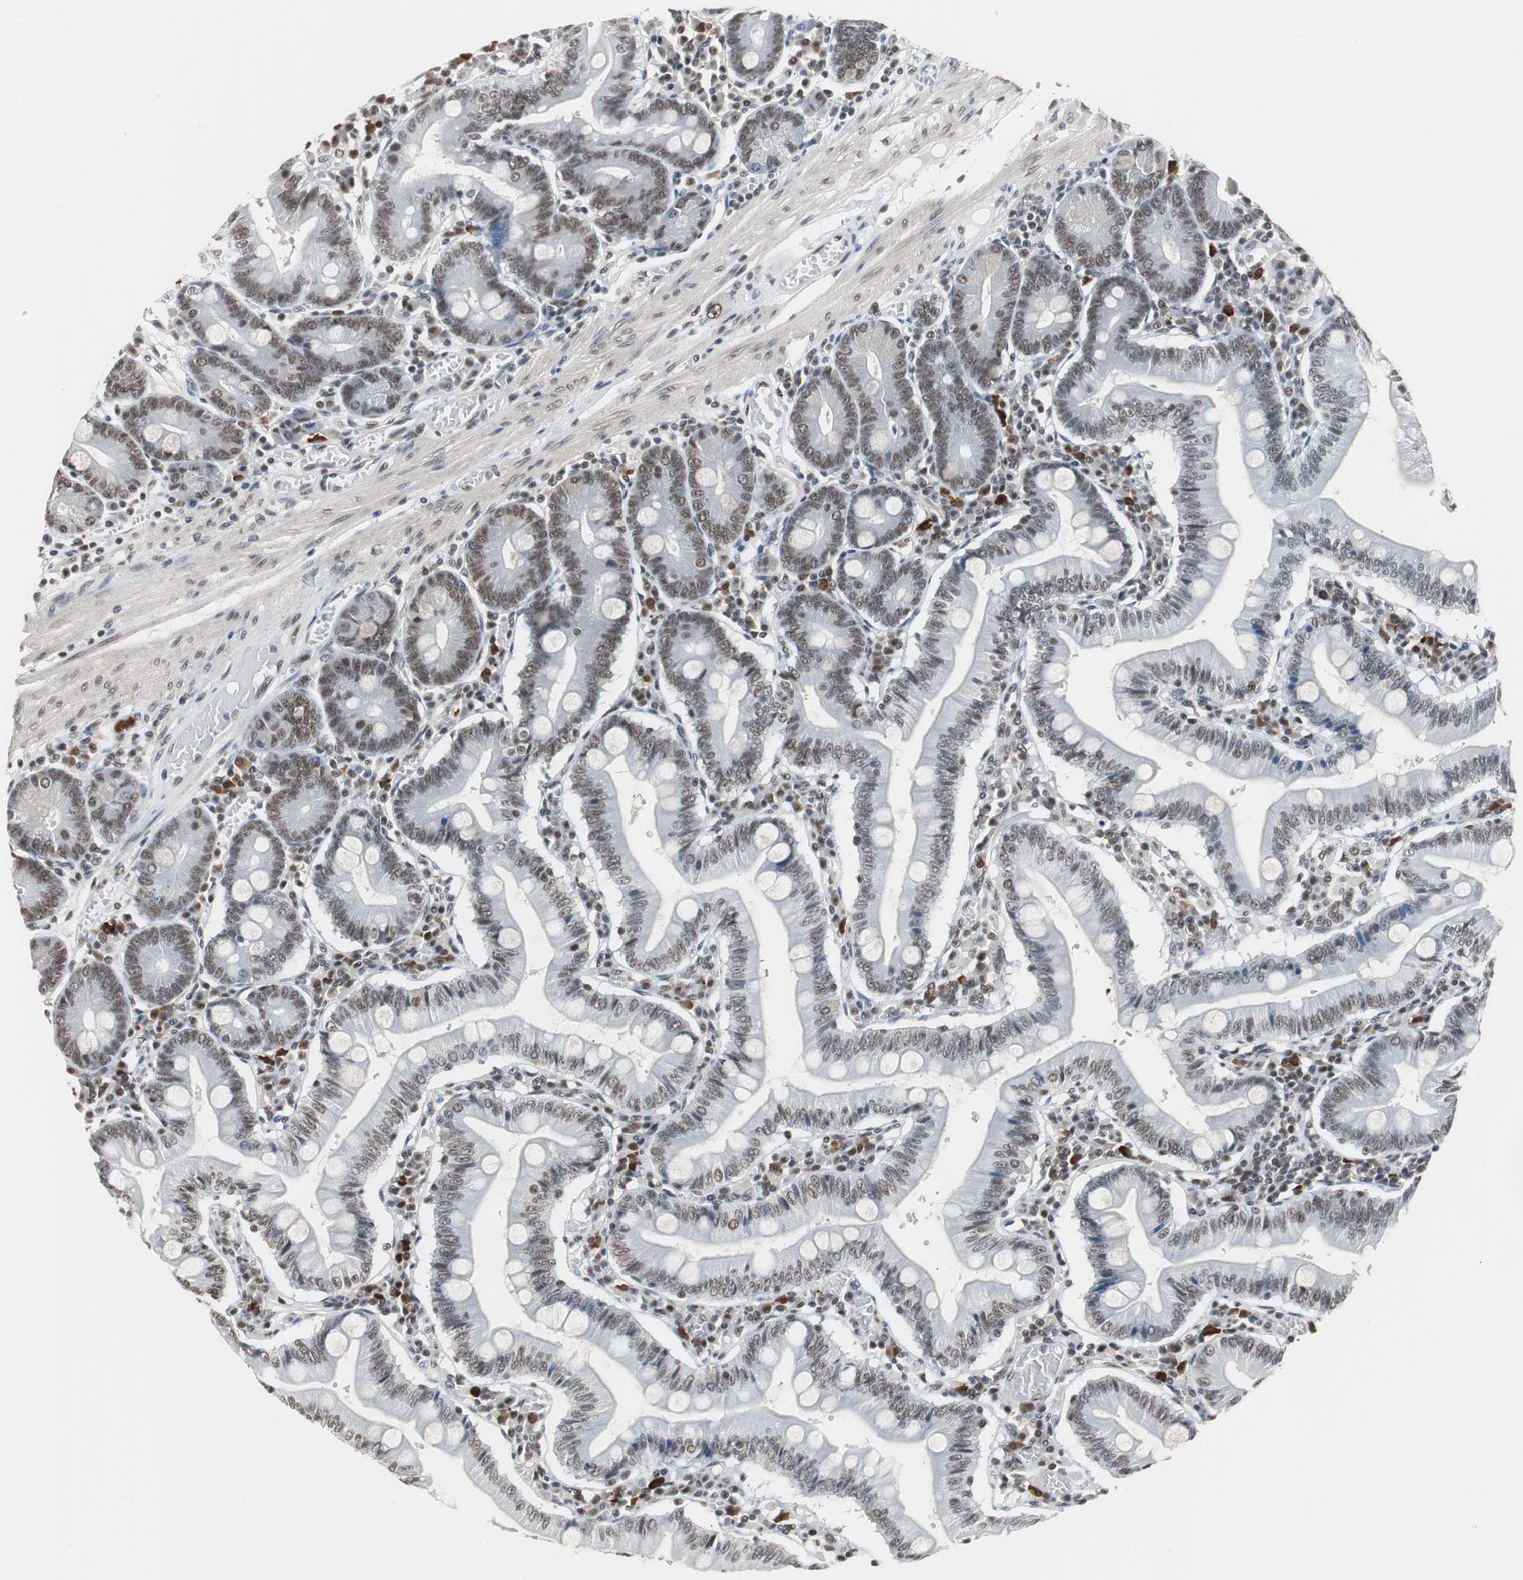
{"staining": {"intensity": "moderate", "quantity": "25%-75%", "location": "nuclear"}, "tissue": "small intestine", "cell_type": "Glandular cells", "image_type": "normal", "snomed": [{"axis": "morphology", "description": "Normal tissue, NOS"}, {"axis": "topography", "description": "Small intestine"}], "caption": "Benign small intestine was stained to show a protein in brown. There is medium levels of moderate nuclear staining in approximately 25%-75% of glandular cells. Nuclei are stained in blue.", "gene": "TAF7", "patient": {"sex": "male", "age": 71}}